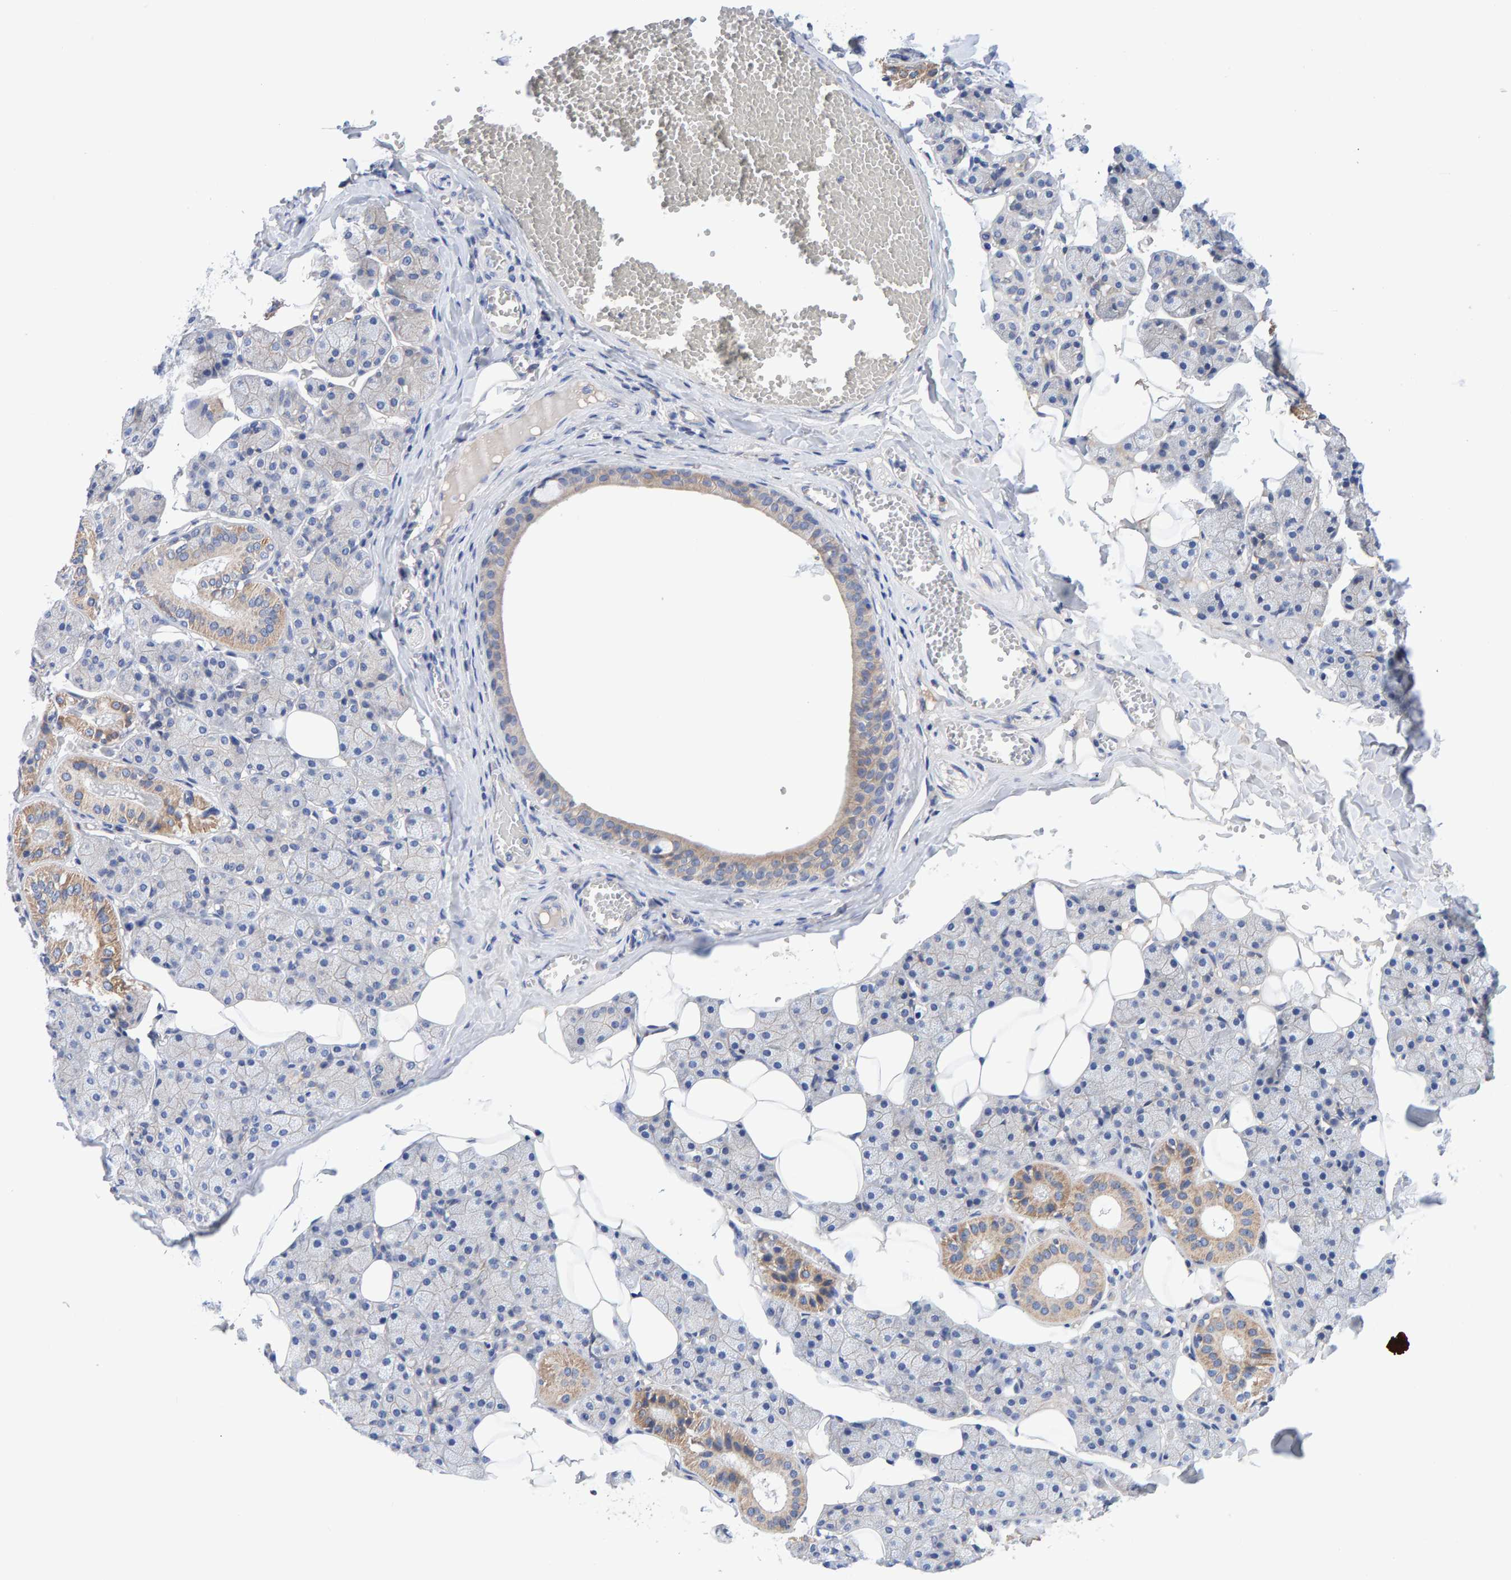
{"staining": {"intensity": "moderate", "quantity": "<25%", "location": "cytoplasmic/membranous"}, "tissue": "salivary gland", "cell_type": "Glandular cells", "image_type": "normal", "snomed": [{"axis": "morphology", "description": "Normal tissue, NOS"}, {"axis": "topography", "description": "Salivary gland"}], "caption": "High-magnification brightfield microscopy of benign salivary gland stained with DAB (brown) and counterstained with hematoxylin (blue). glandular cells exhibit moderate cytoplasmic/membranous staining is appreciated in approximately<25% of cells. (Brightfield microscopy of DAB IHC at high magnification).", "gene": "EFR3A", "patient": {"sex": "female", "age": 33}}